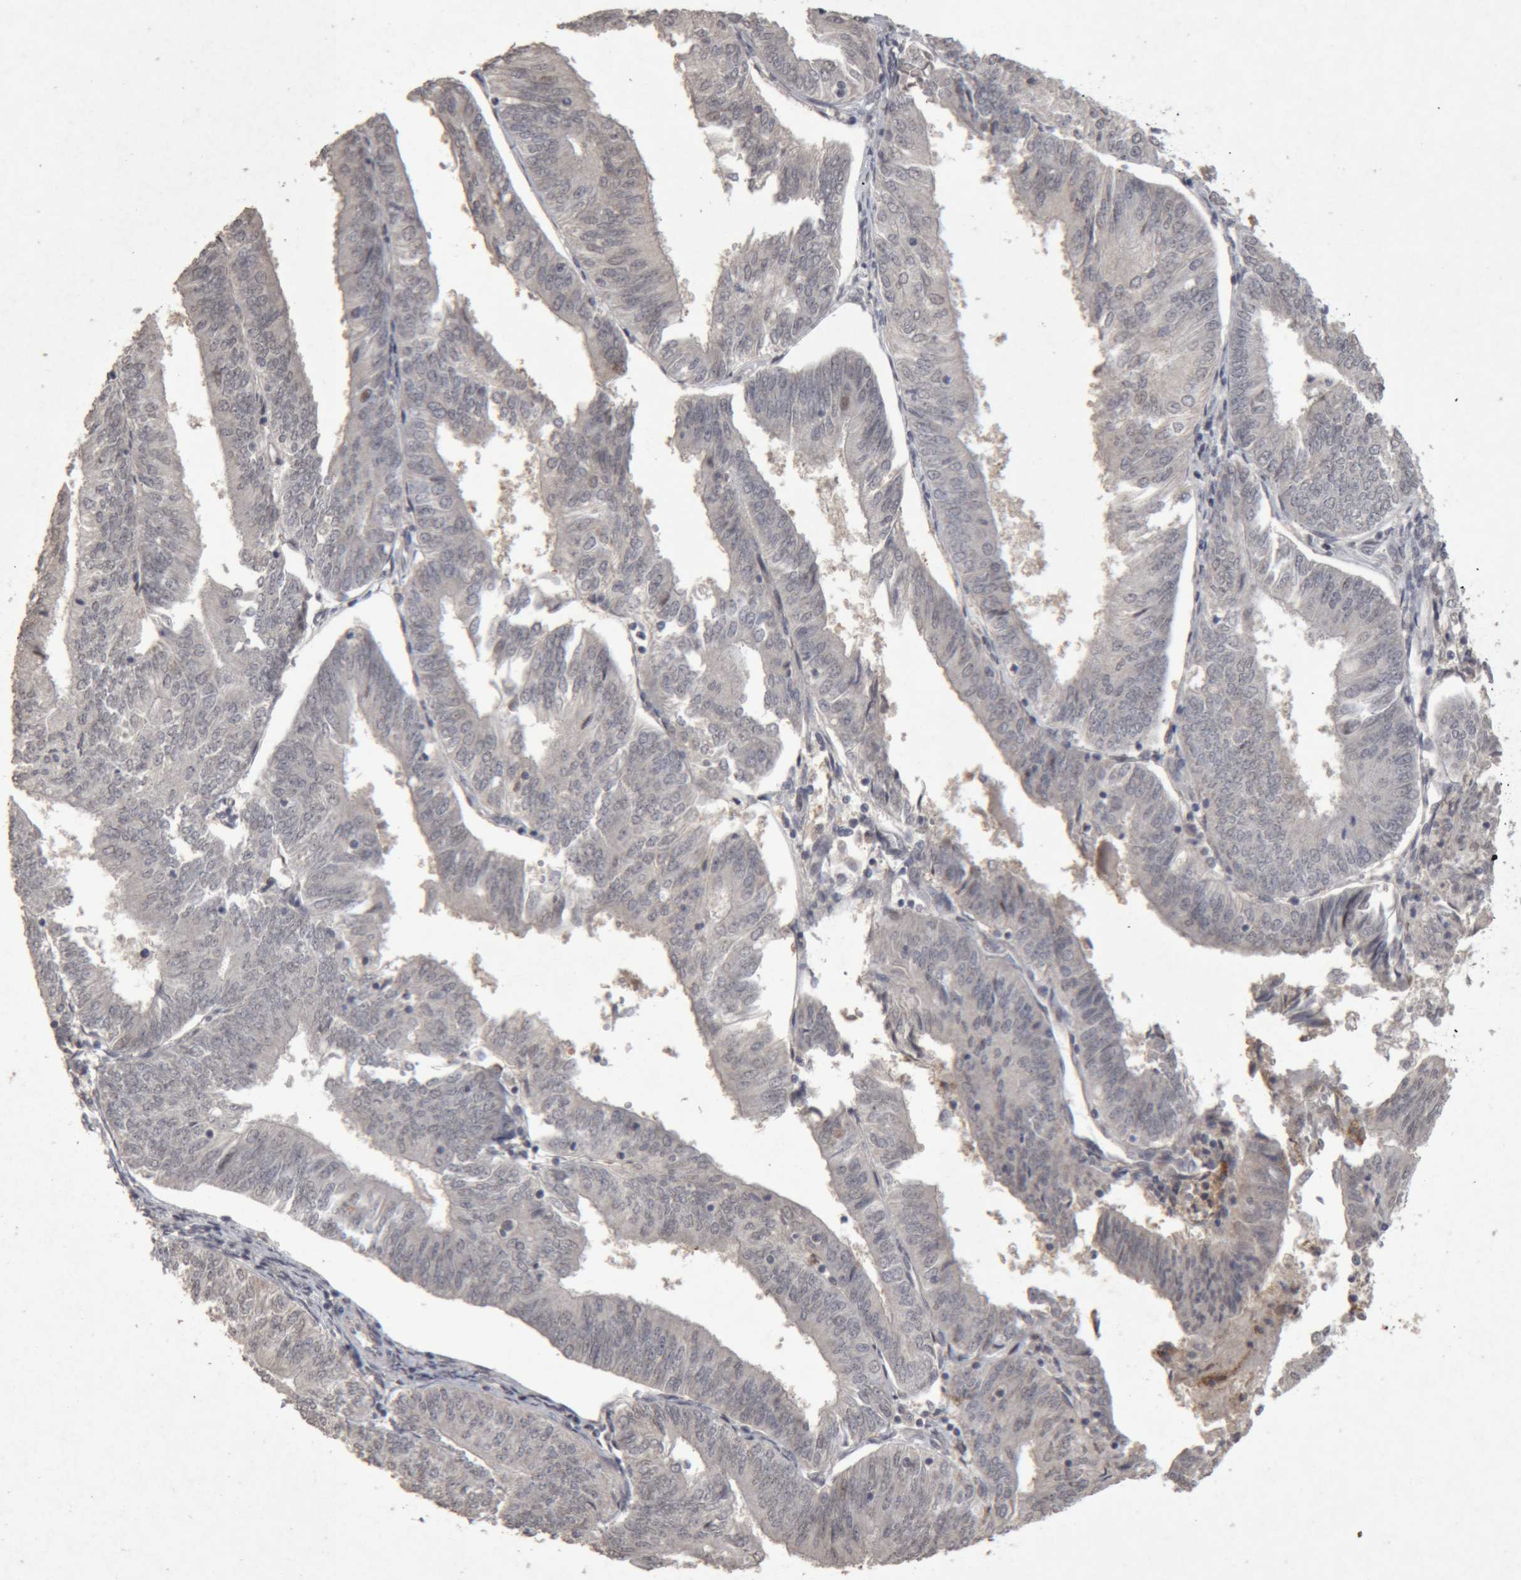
{"staining": {"intensity": "negative", "quantity": "none", "location": "none"}, "tissue": "endometrial cancer", "cell_type": "Tumor cells", "image_type": "cancer", "snomed": [{"axis": "morphology", "description": "Adenocarcinoma, NOS"}, {"axis": "topography", "description": "Endometrium"}], "caption": "Histopathology image shows no protein staining in tumor cells of endometrial adenocarcinoma tissue.", "gene": "MEP1A", "patient": {"sex": "female", "age": 58}}